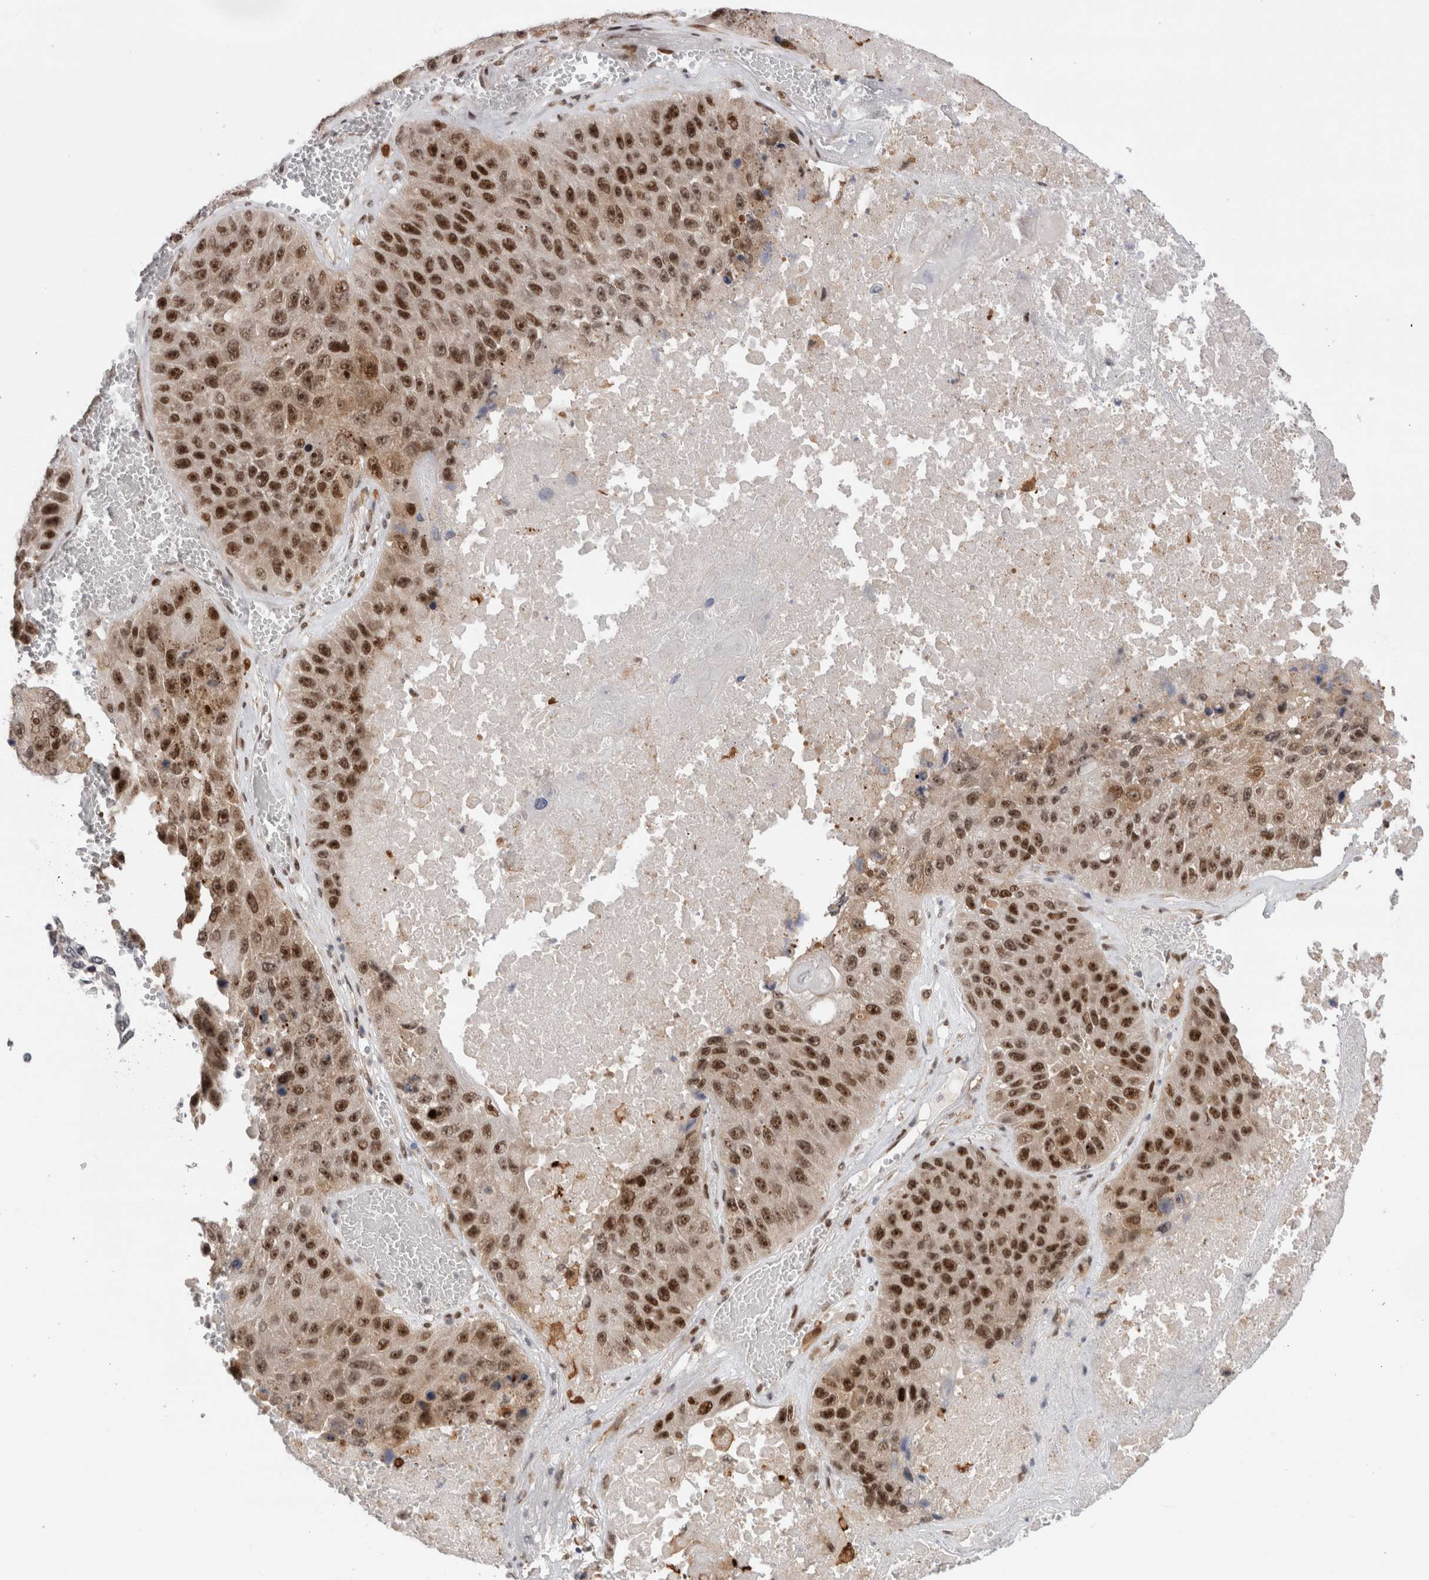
{"staining": {"intensity": "strong", "quantity": ">75%", "location": "nuclear"}, "tissue": "lung cancer", "cell_type": "Tumor cells", "image_type": "cancer", "snomed": [{"axis": "morphology", "description": "Squamous cell carcinoma, NOS"}, {"axis": "topography", "description": "Lung"}], "caption": "This photomicrograph reveals immunohistochemistry (IHC) staining of human lung squamous cell carcinoma, with high strong nuclear expression in approximately >75% of tumor cells.", "gene": "ZNF521", "patient": {"sex": "male", "age": 61}}